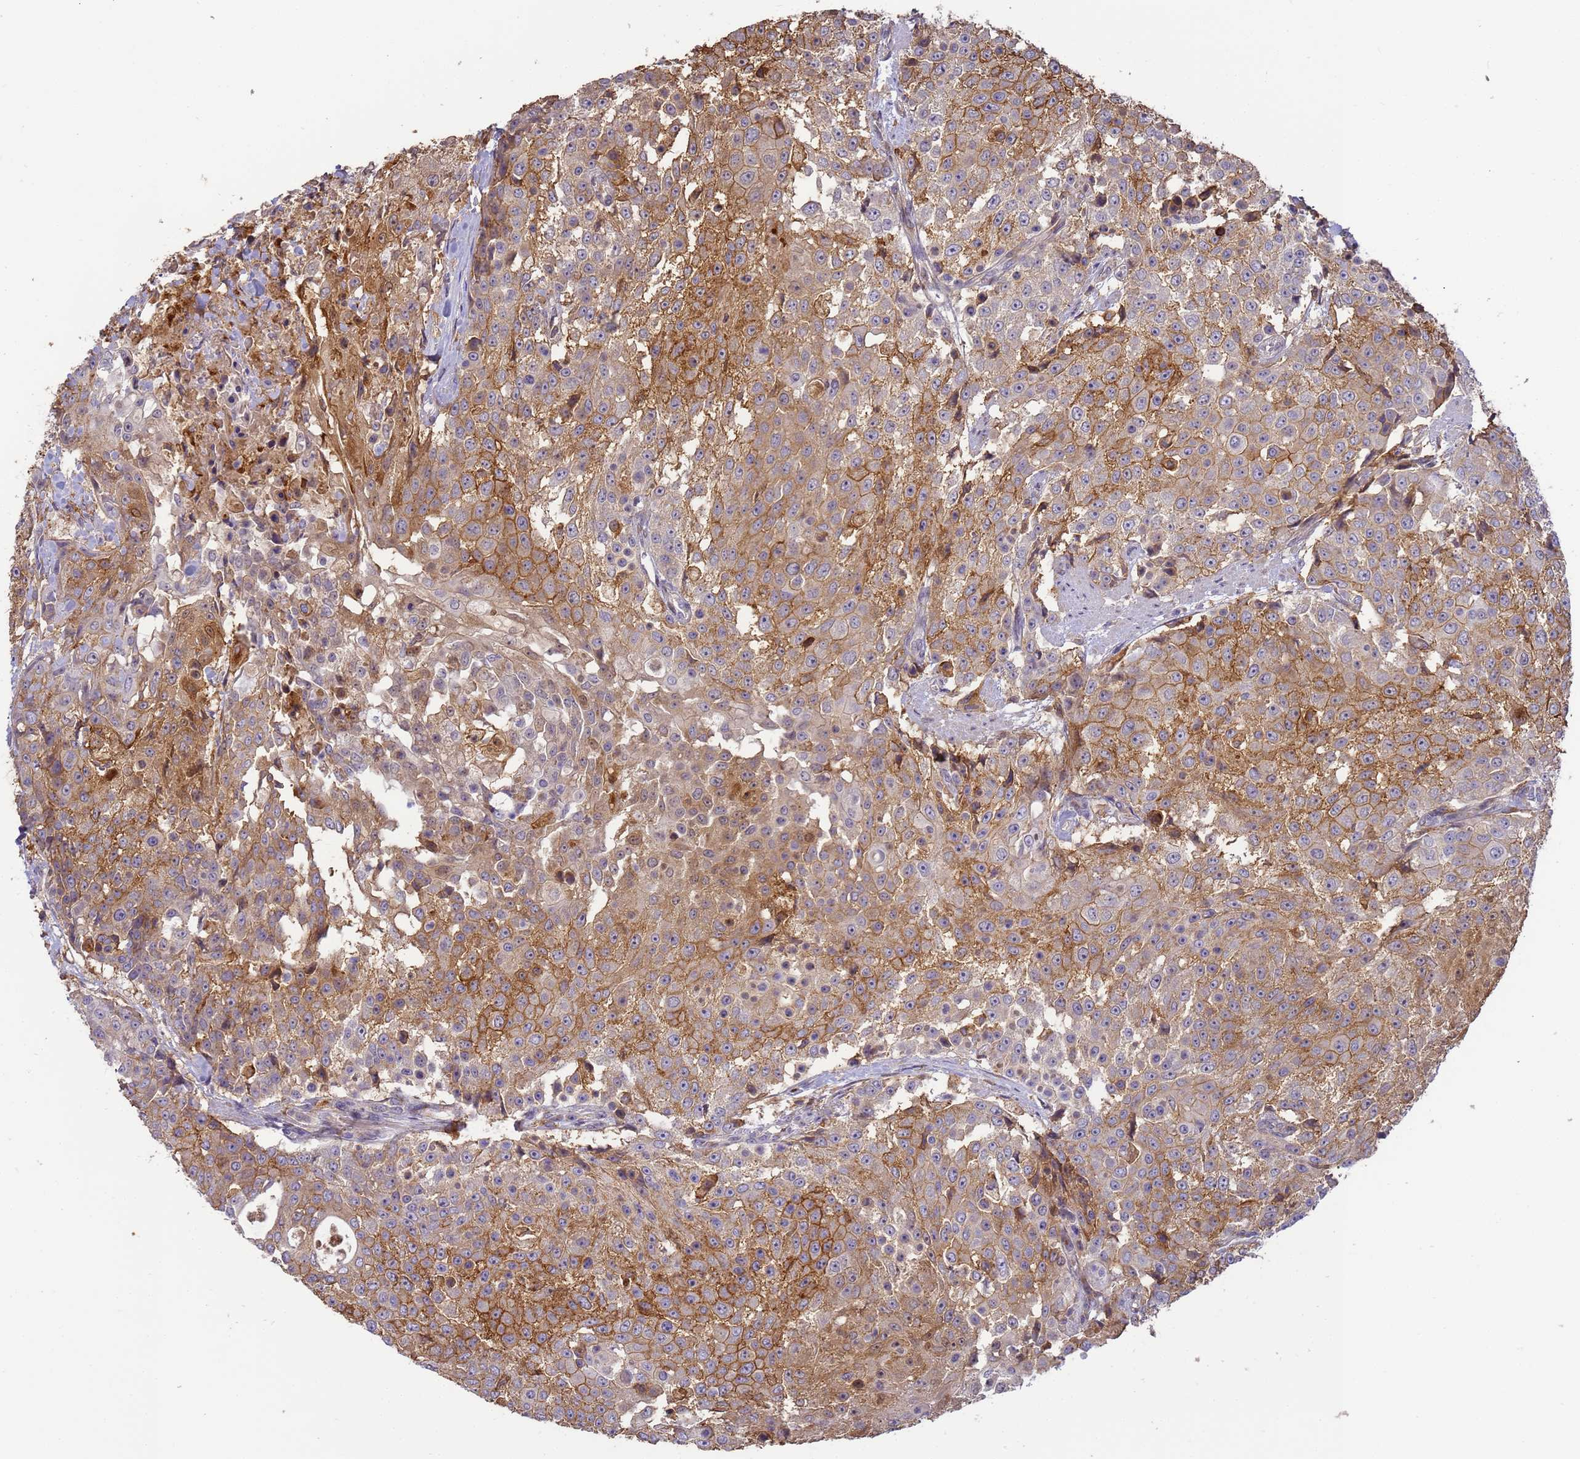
{"staining": {"intensity": "moderate", "quantity": ">75%", "location": "cytoplasmic/membranous"}, "tissue": "urothelial cancer", "cell_type": "Tumor cells", "image_type": "cancer", "snomed": [{"axis": "morphology", "description": "Urothelial carcinoma, High grade"}, {"axis": "topography", "description": "Urinary bladder"}], "caption": "Immunohistochemical staining of human high-grade urothelial carcinoma reveals medium levels of moderate cytoplasmic/membranous protein staining in approximately >75% of tumor cells.", "gene": "M6PR", "patient": {"sex": "female", "age": 63}}